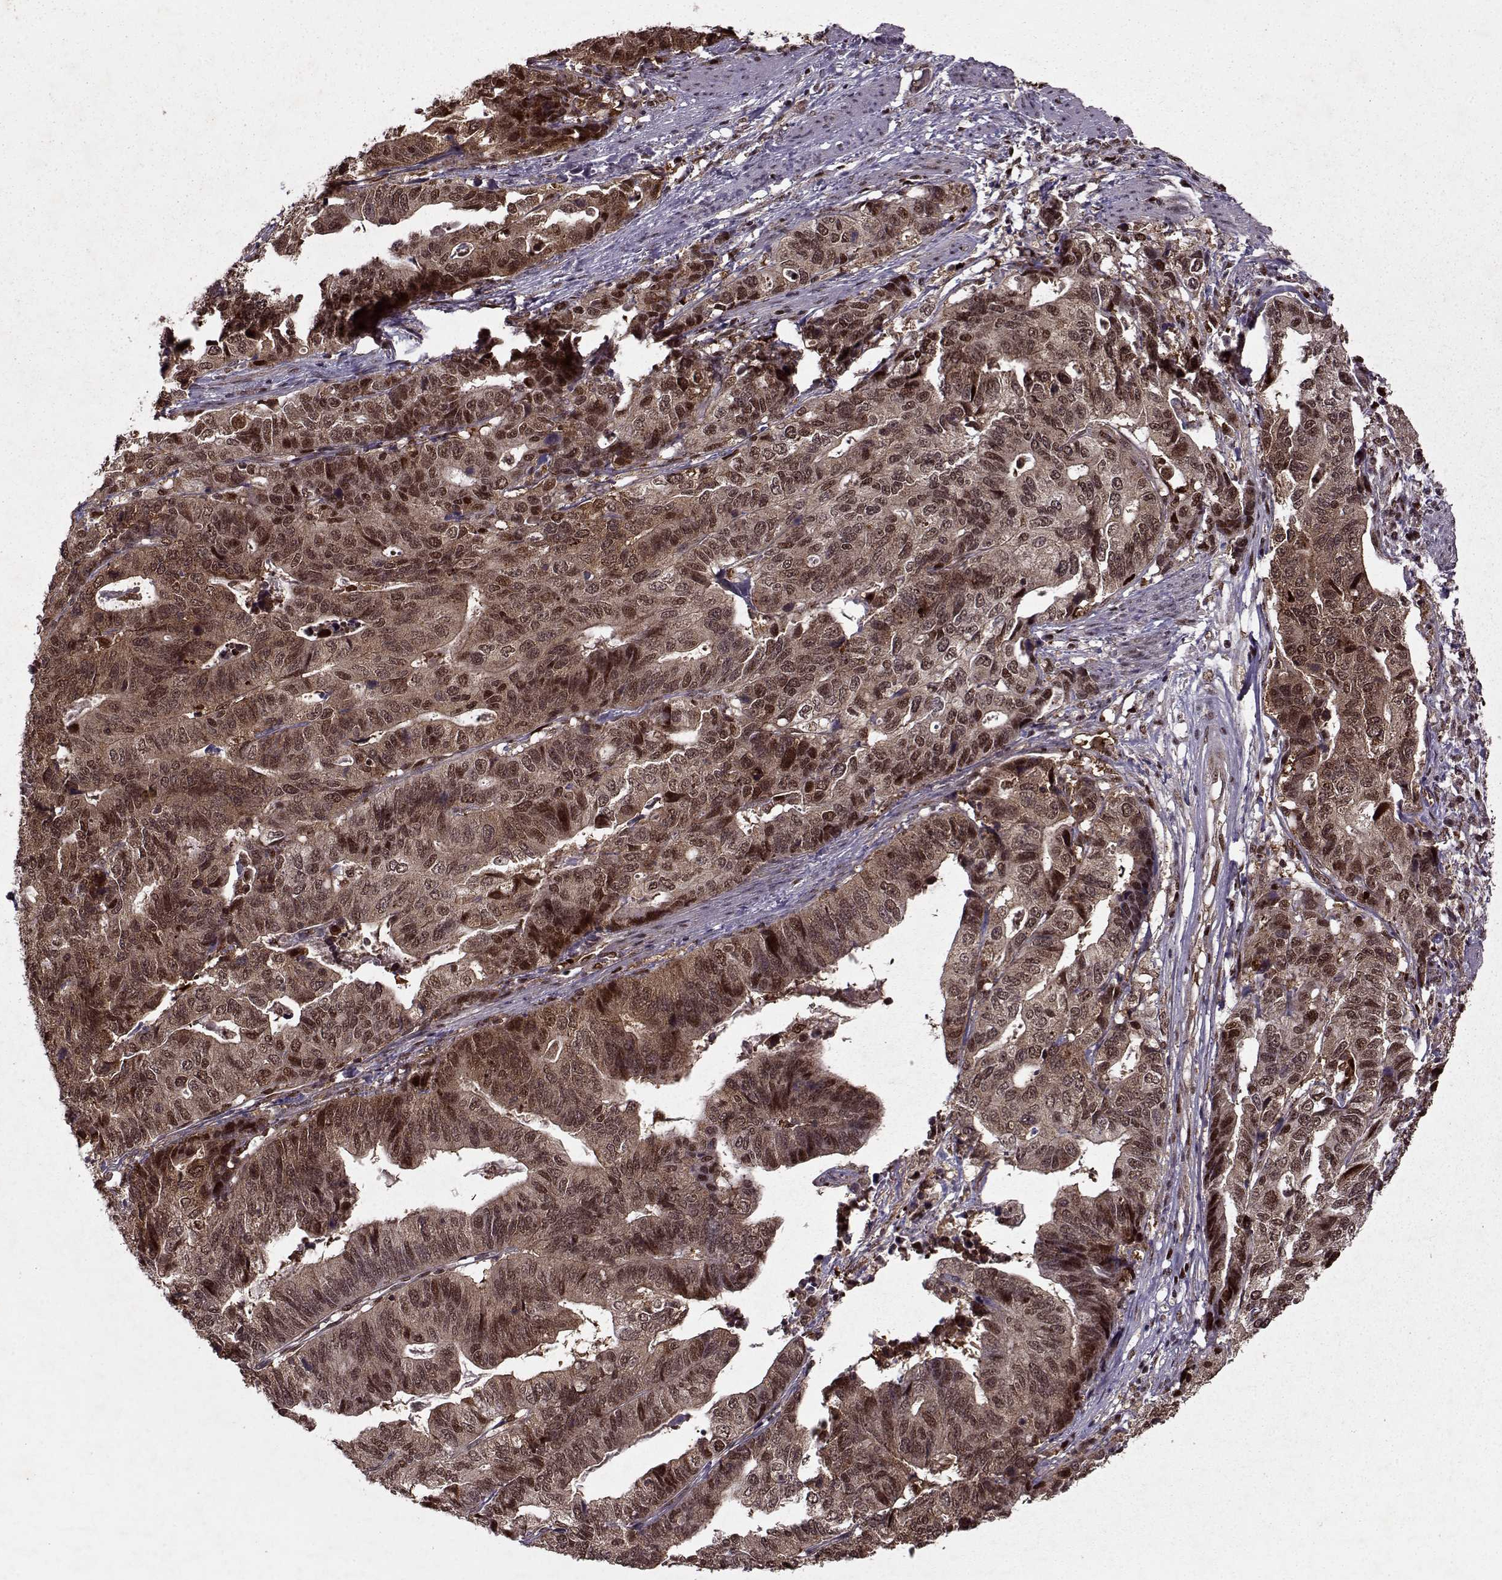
{"staining": {"intensity": "moderate", "quantity": ">75%", "location": "cytoplasmic/membranous,nuclear"}, "tissue": "stomach cancer", "cell_type": "Tumor cells", "image_type": "cancer", "snomed": [{"axis": "morphology", "description": "Adenocarcinoma, NOS"}, {"axis": "topography", "description": "Stomach, upper"}], "caption": "Brown immunohistochemical staining in human adenocarcinoma (stomach) demonstrates moderate cytoplasmic/membranous and nuclear staining in about >75% of tumor cells.", "gene": "PSMA7", "patient": {"sex": "female", "age": 67}}